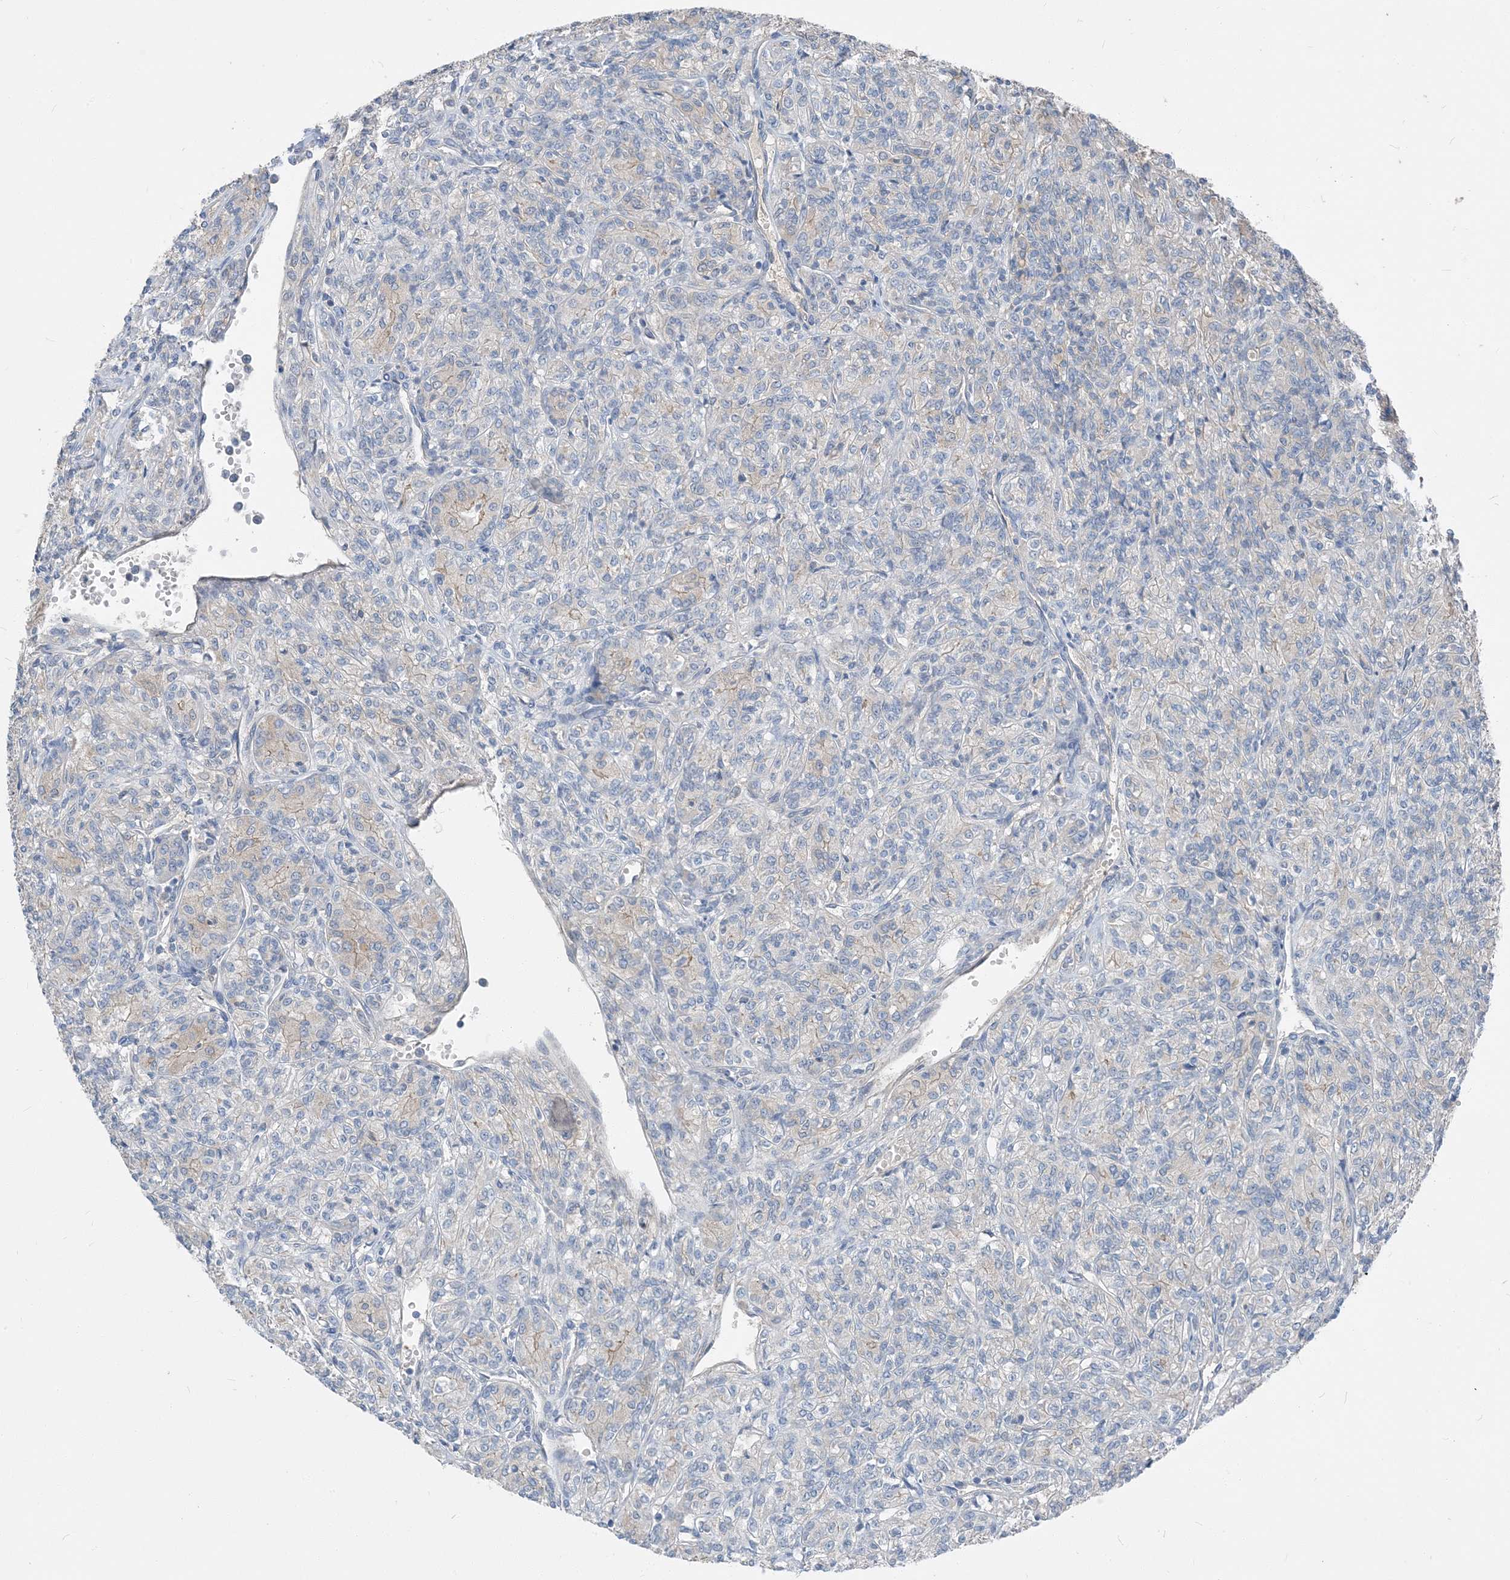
{"staining": {"intensity": "negative", "quantity": "none", "location": "none"}, "tissue": "renal cancer", "cell_type": "Tumor cells", "image_type": "cancer", "snomed": [{"axis": "morphology", "description": "Adenocarcinoma, NOS"}, {"axis": "topography", "description": "Kidney"}], "caption": "A photomicrograph of human renal cancer (adenocarcinoma) is negative for staining in tumor cells.", "gene": "NCOA7", "patient": {"sex": "male", "age": 77}}